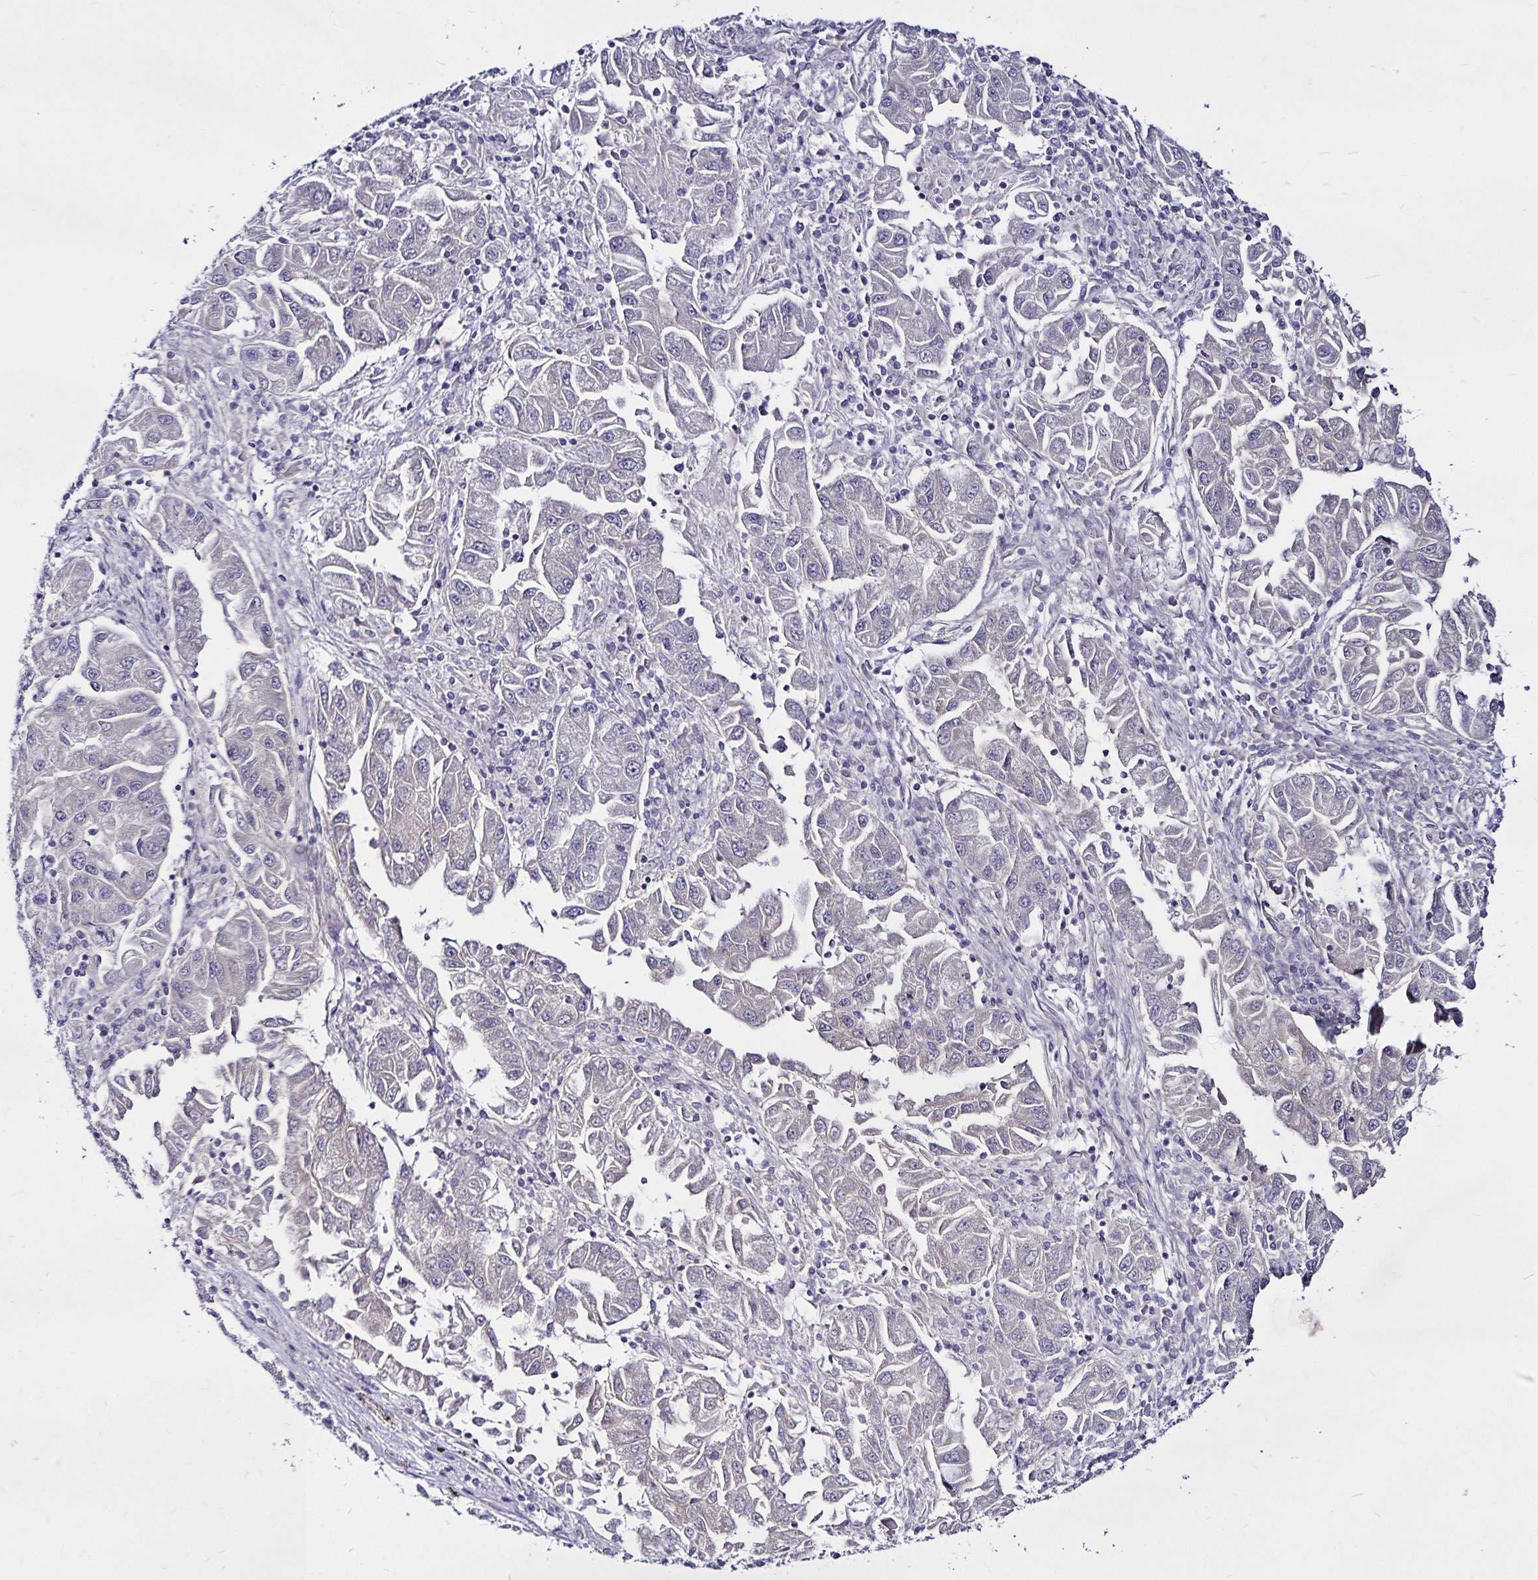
{"staining": {"intensity": "negative", "quantity": "none", "location": "none"}, "tissue": "lung cancer", "cell_type": "Tumor cells", "image_type": "cancer", "snomed": [{"axis": "morphology", "description": "Adenocarcinoma, NOS"}, {"axis": "morphology", "description": "Adenocarcinoma primary or metastatic"}, {"axis": "topography", "description": "Lung"}], "caption": "Immunohistochemistry of human lung adenocarcinoma primary or metastatic displays no staining in tumor cells.", "gene": "GNG12", "patient": {"sex": "male", "age": 74}}